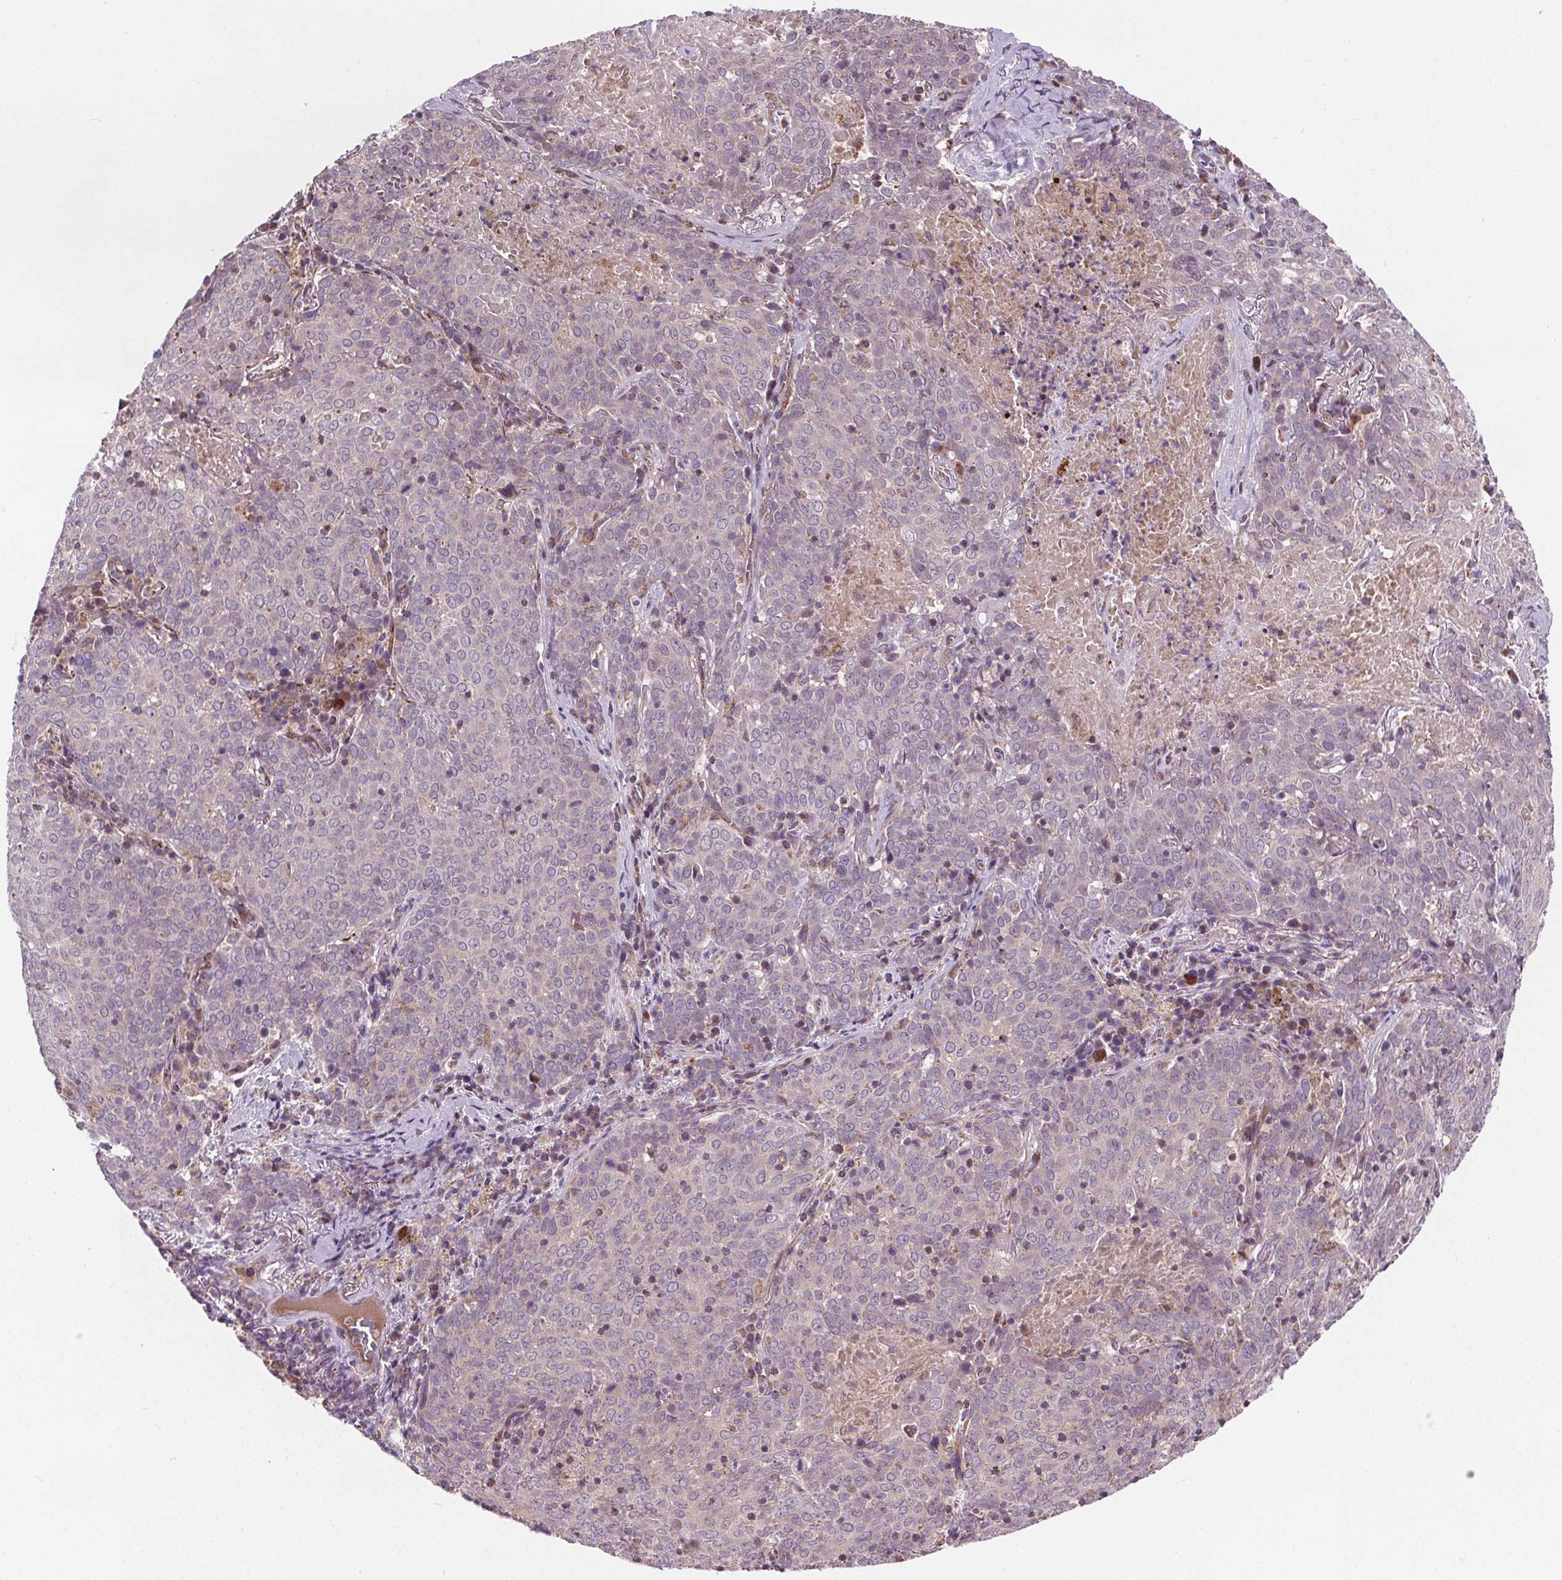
{"staining": {"intensity": "negative", "quantity": "none", "location": "none"}, "tissue": "lung cancer", "cell_type": "Tumor cells", "image_type": "cancer", "snomed": [{"axis": "morphology", "description": "Squamous cell carcinoma, NOS"}, {"axis": "topography", "description": "Lung"}], "caption": "DAB immunohistochemical staining of lung cancer displays no significant staining in tumor cells.", "gene": "GOLT1B", "patient": {"sex": "male", "age": 82}}